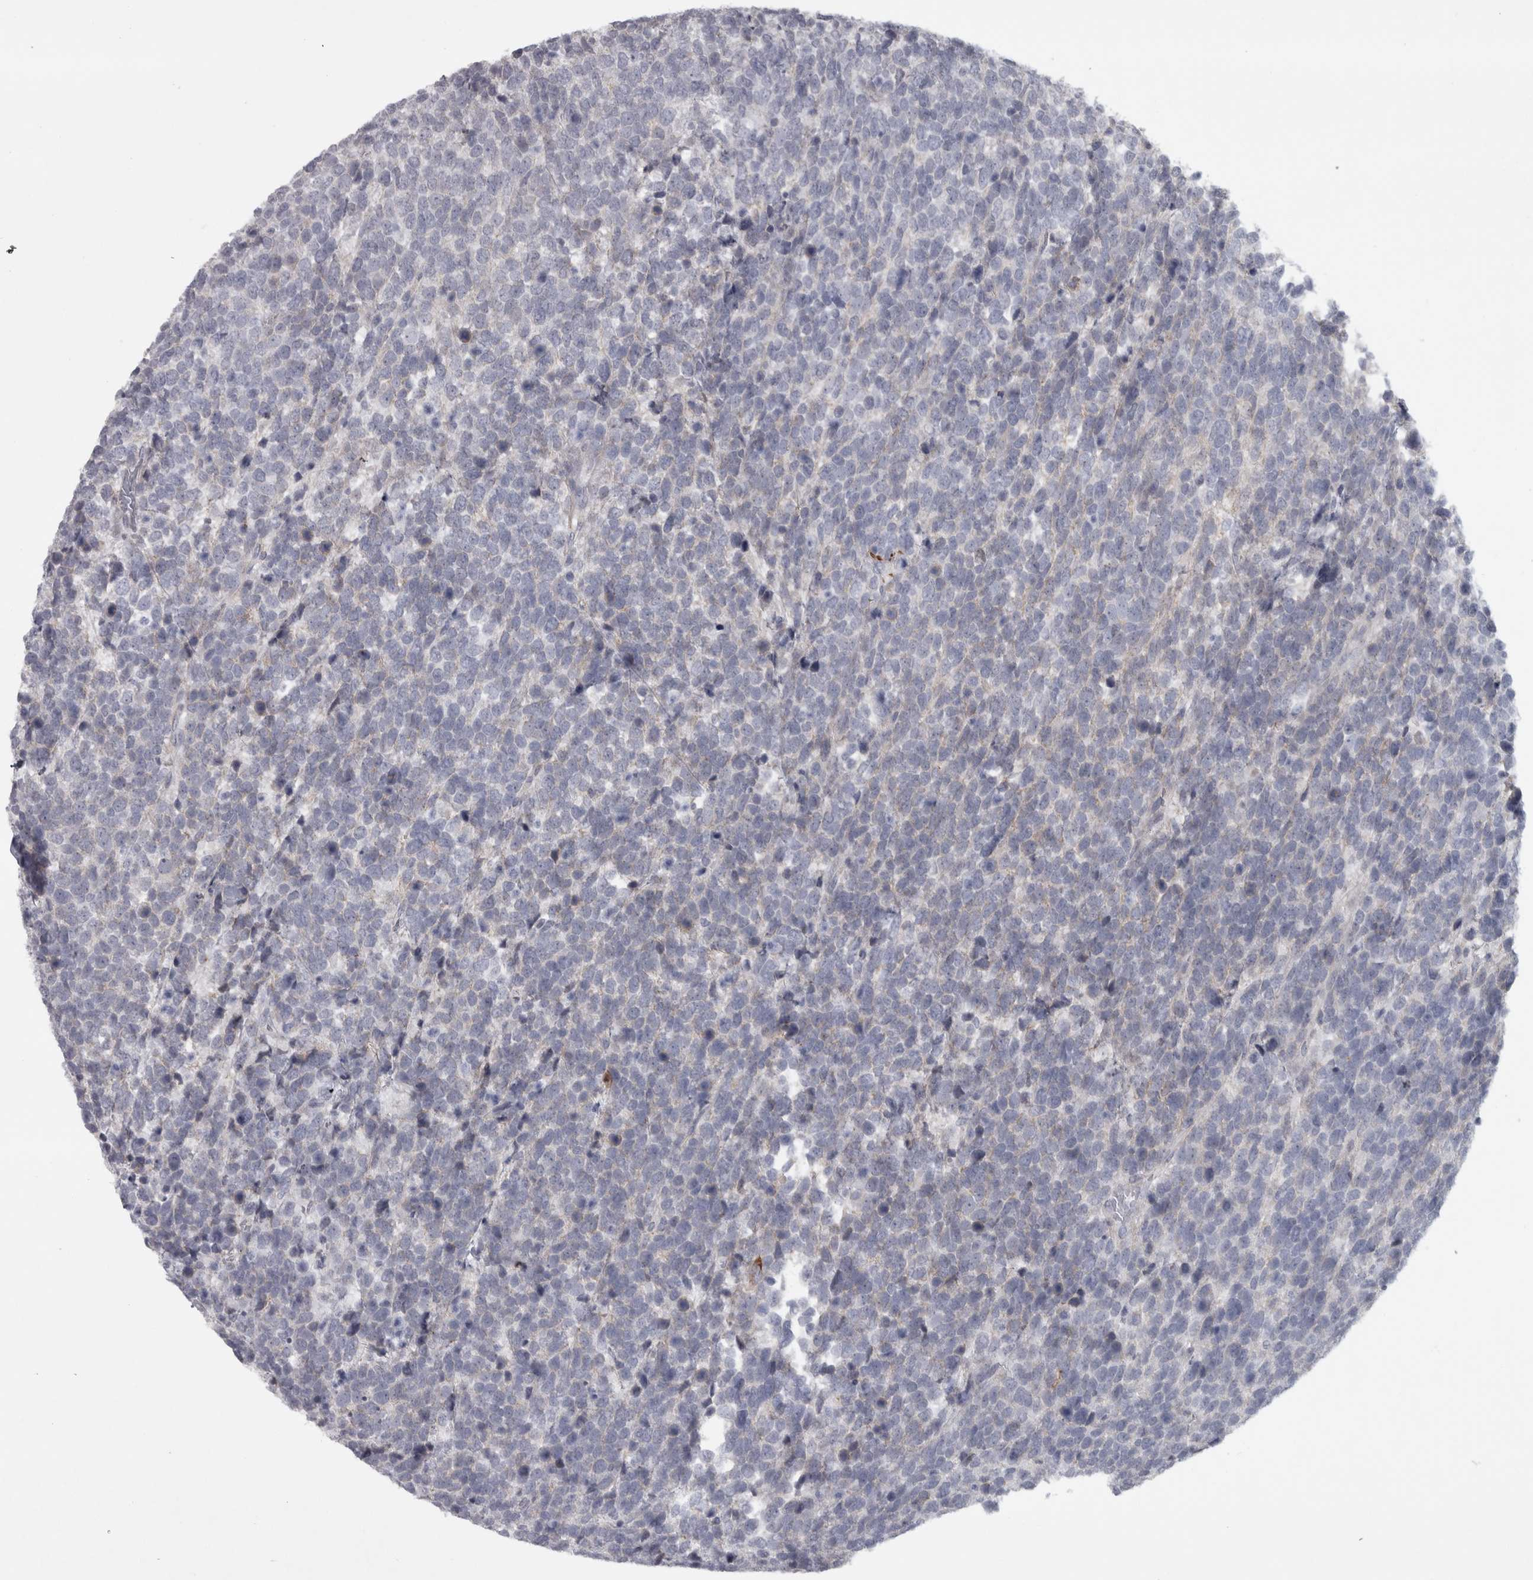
{"staining": {"intensity": "negative", "quantity": "none", "location": "none"}, "tissue": "urothelial cancer", "cell_type": "Tumor cells", "image_type": "cancer", "snomed": [{"axis": "morphology", "description": "Urothelial carcinoma, High grade"}, {"axis": "topography", "description": "Urinary bladder"}], "caption": "This is an immunohistochemistry (IHC) histopathology image of urothelial carcinoma (high-grade). There is no expression in tumor cells.", "gene": "PPP1R12B", "patient": {"sex": "female", "age": 82}}